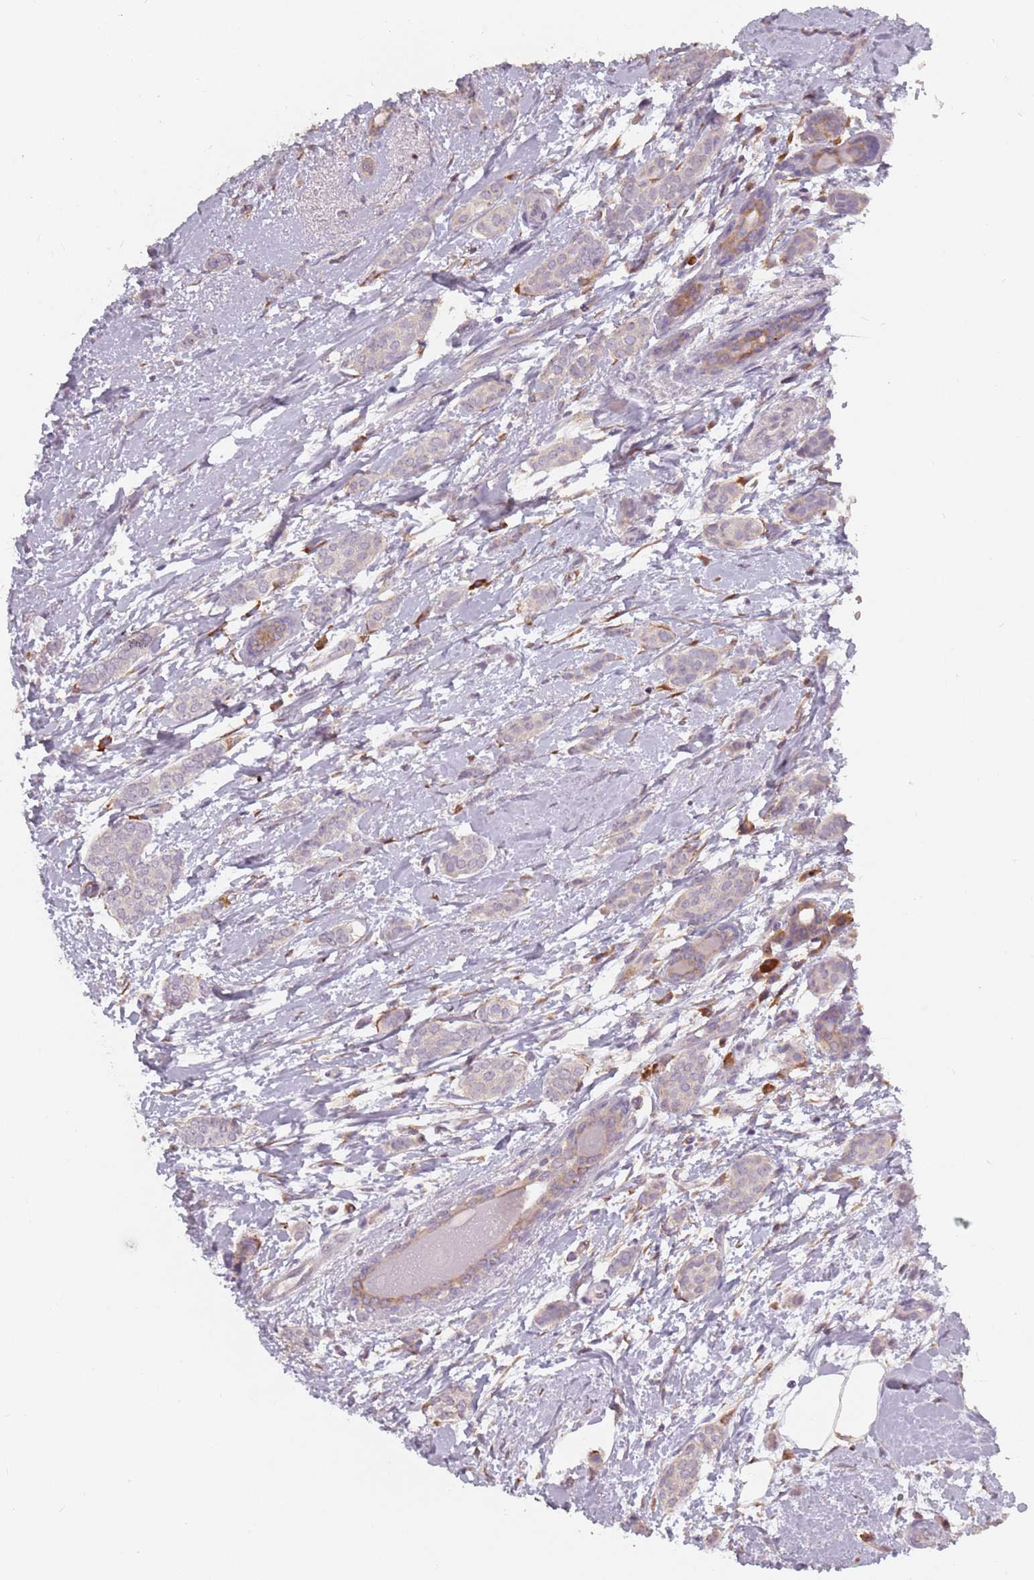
{"staining": {"intensity": "negative", "quantity": "none", "location": "none"}, "tissue": "breast cancer", "cell_type": "Tumor cells", "image_type": "cancer", "snomed": [{"axis": "morphology", "description": "Duct carcinoma"}, {"axis": "topography", "description": "Breast"}], "caption": "There is no significant staining in tumor cells of breast infiltrating ductal carcinoma.", "gene": "RPS9", "patient": {"sex": "female", "age": 72}}